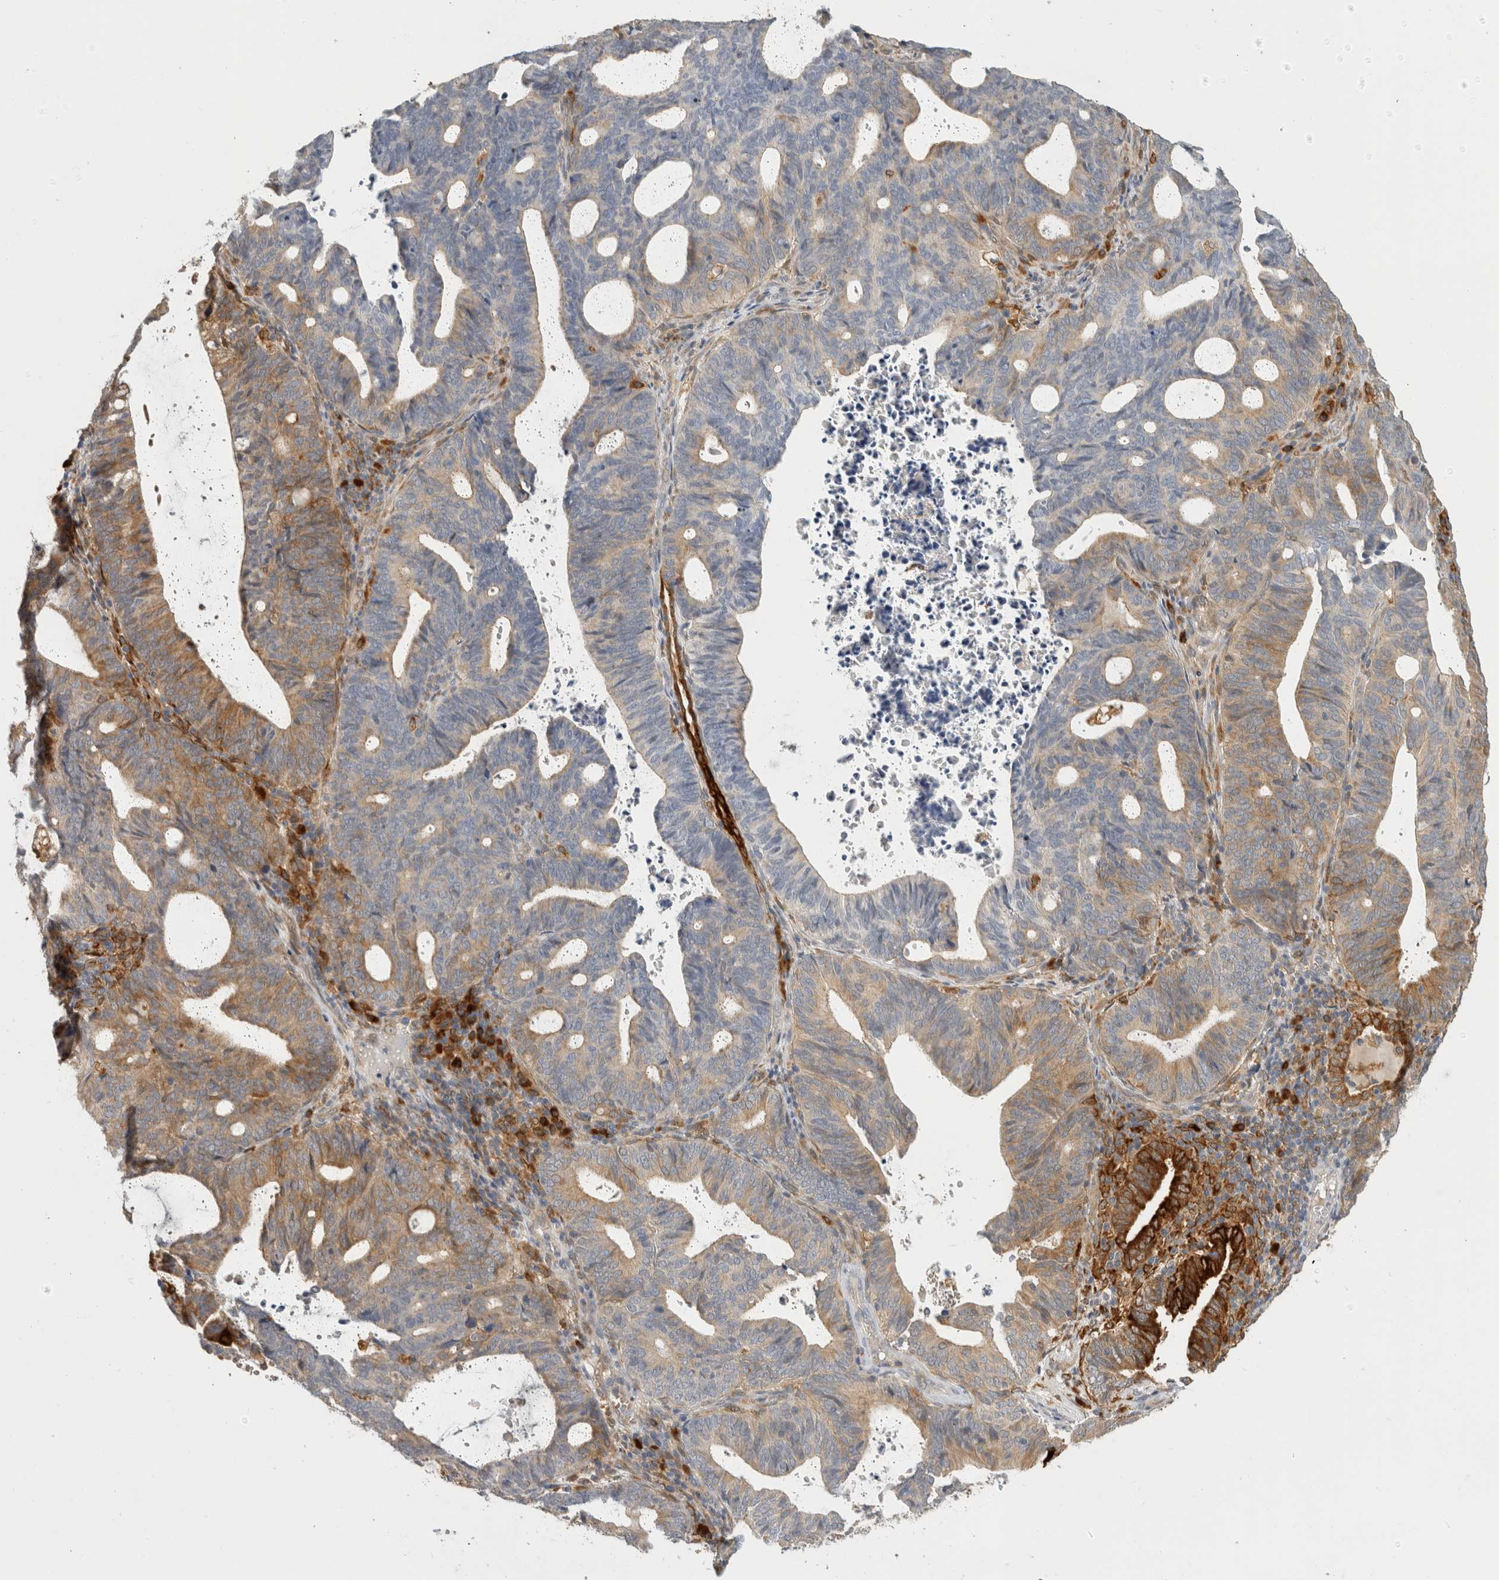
{"staining": {"intensity": "moderate", "quantity": "25%-75%", "location": "cytoplasmic/membranous"}, "tissue": "endometrial cancer", "cell_type": "Tumor cells", "image_type": "cancer", "snomed": [{"axis": "morphology", "description": "Adenocarcinoma, NOS"}, {"axis": "topography", "description": "Uterus"}], "caption": "Adenocarcinoma (endometrial) was stained to show a protein in brown. There is medium levels of moderate cytoplasmic/membranous positivity in about 25%-75% of tumor cells. Using DAB (brown) and hematoxylin (blue) stains, captured at high magnification using brightfield microscopy.", "gene": "APOL2", "patient": {"sex": "female", "age": 83}}